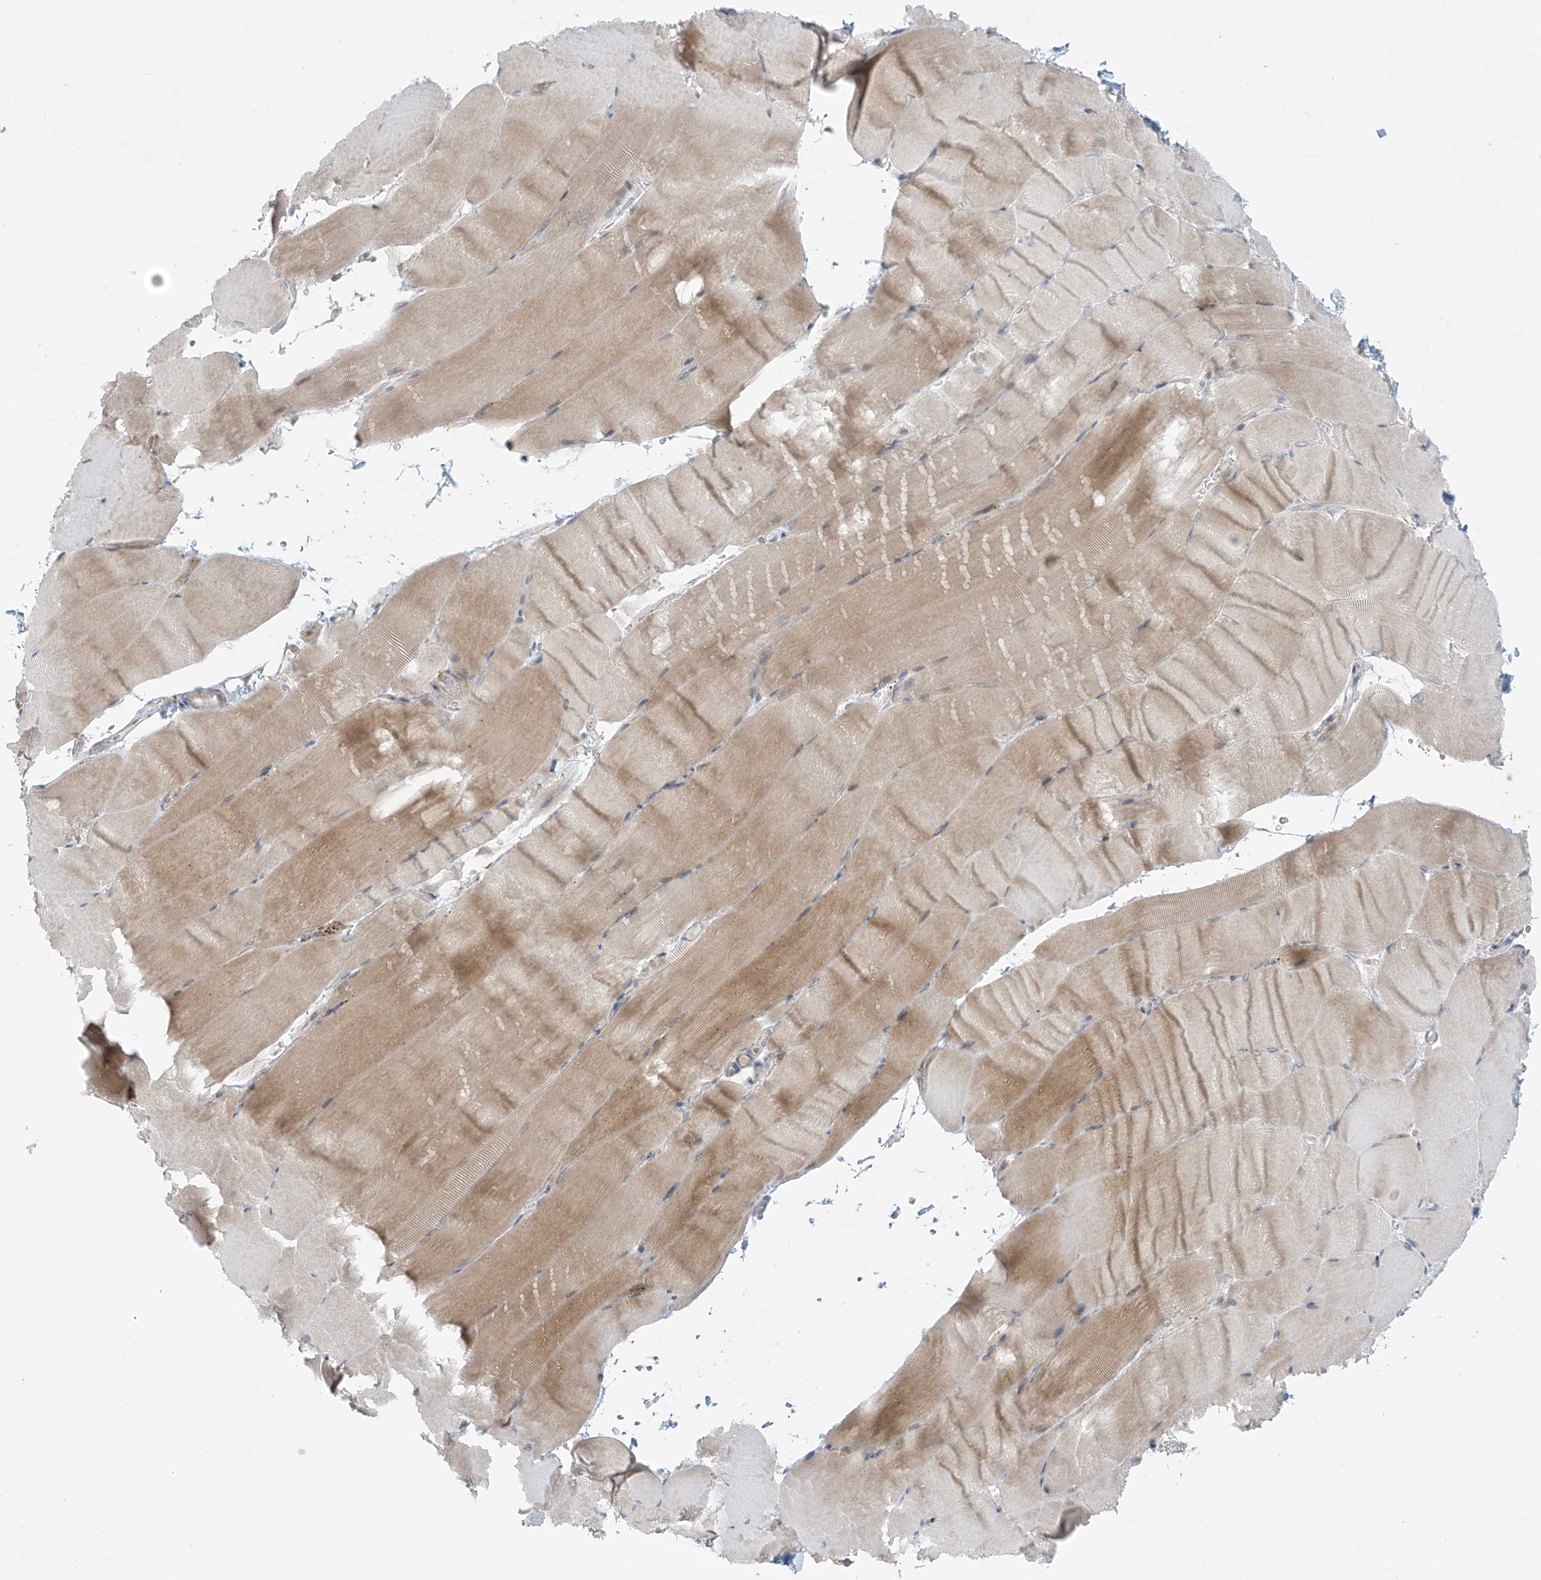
{"staining": {"intensity": "moderate", "quantity": "25%-75%", "location": "cytoplasmic/membranous"}, "tissue": "skeletal muscle", "cell_type": "Myocytes", "image_type": "normal", "snomed": [{"axis": "morphology", "description": "Normal tissue, NOS"}, {"axis": "topography", "description": "Skeletal muscle"}, {"axis": "topography", "description": "Parathyroid gland"}], "caption": "Moderate cytoplasmic/membranous positivity is identified in about 25%-75% of myocytes in benign skeletal muscle. (DAB (3,3'-diaminobenzidine) IHC with brightfield microscopy, high magnification).", "gene": "PPAT", "patient": {"sex": "female", "age": 37}}